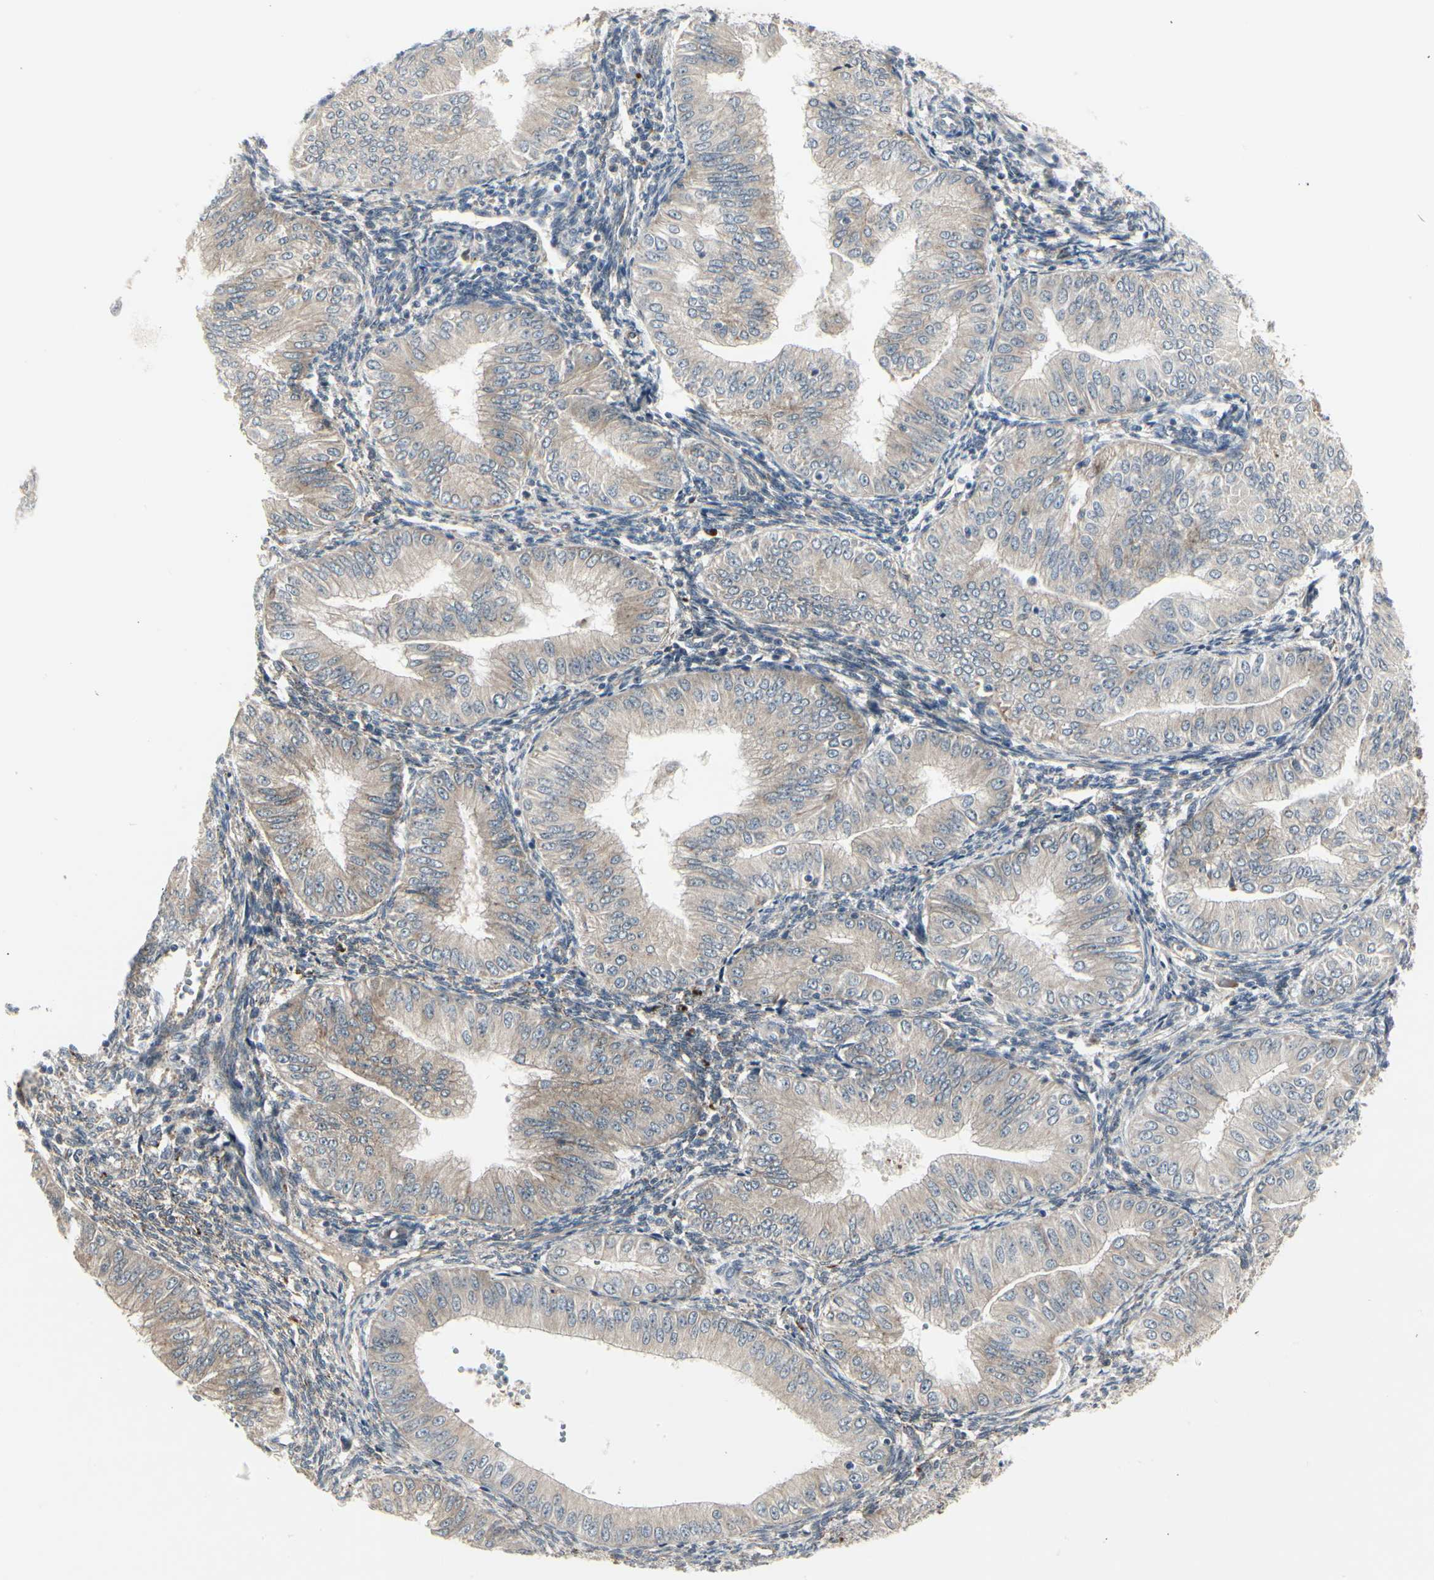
{"staining": {"intensity": "weak", "quantity": "25%-75%", "location": "cytoplasmic/membranous"}, "tissue": "endometrial cancer", "cell_type": "Tumor cells", "image_type": "cancer", "snomed": [{"axis": "morphology", "description": "Normal tissue, NOS"}, {"axis": "morphology", "description": "Adenocarcinoma, NOS"}, {"axis": "topography", "description": "Endometrium"}], "caption": "Adenocarcinoma (endometrial) stained with immunohistochemistry (IHC) exhibits weak cytoplasmic/membranous staining in approximately 25%-75% of tumor cells. The staining was performed using DAB (3,3'-diaminobenzidine) to visualize the protein expression in brown, while the nuclei were stained in blue with hematoxylin (Magnification: 20x).", "gene": "GRN", "patient": {"sex": "female", "age": 53}}